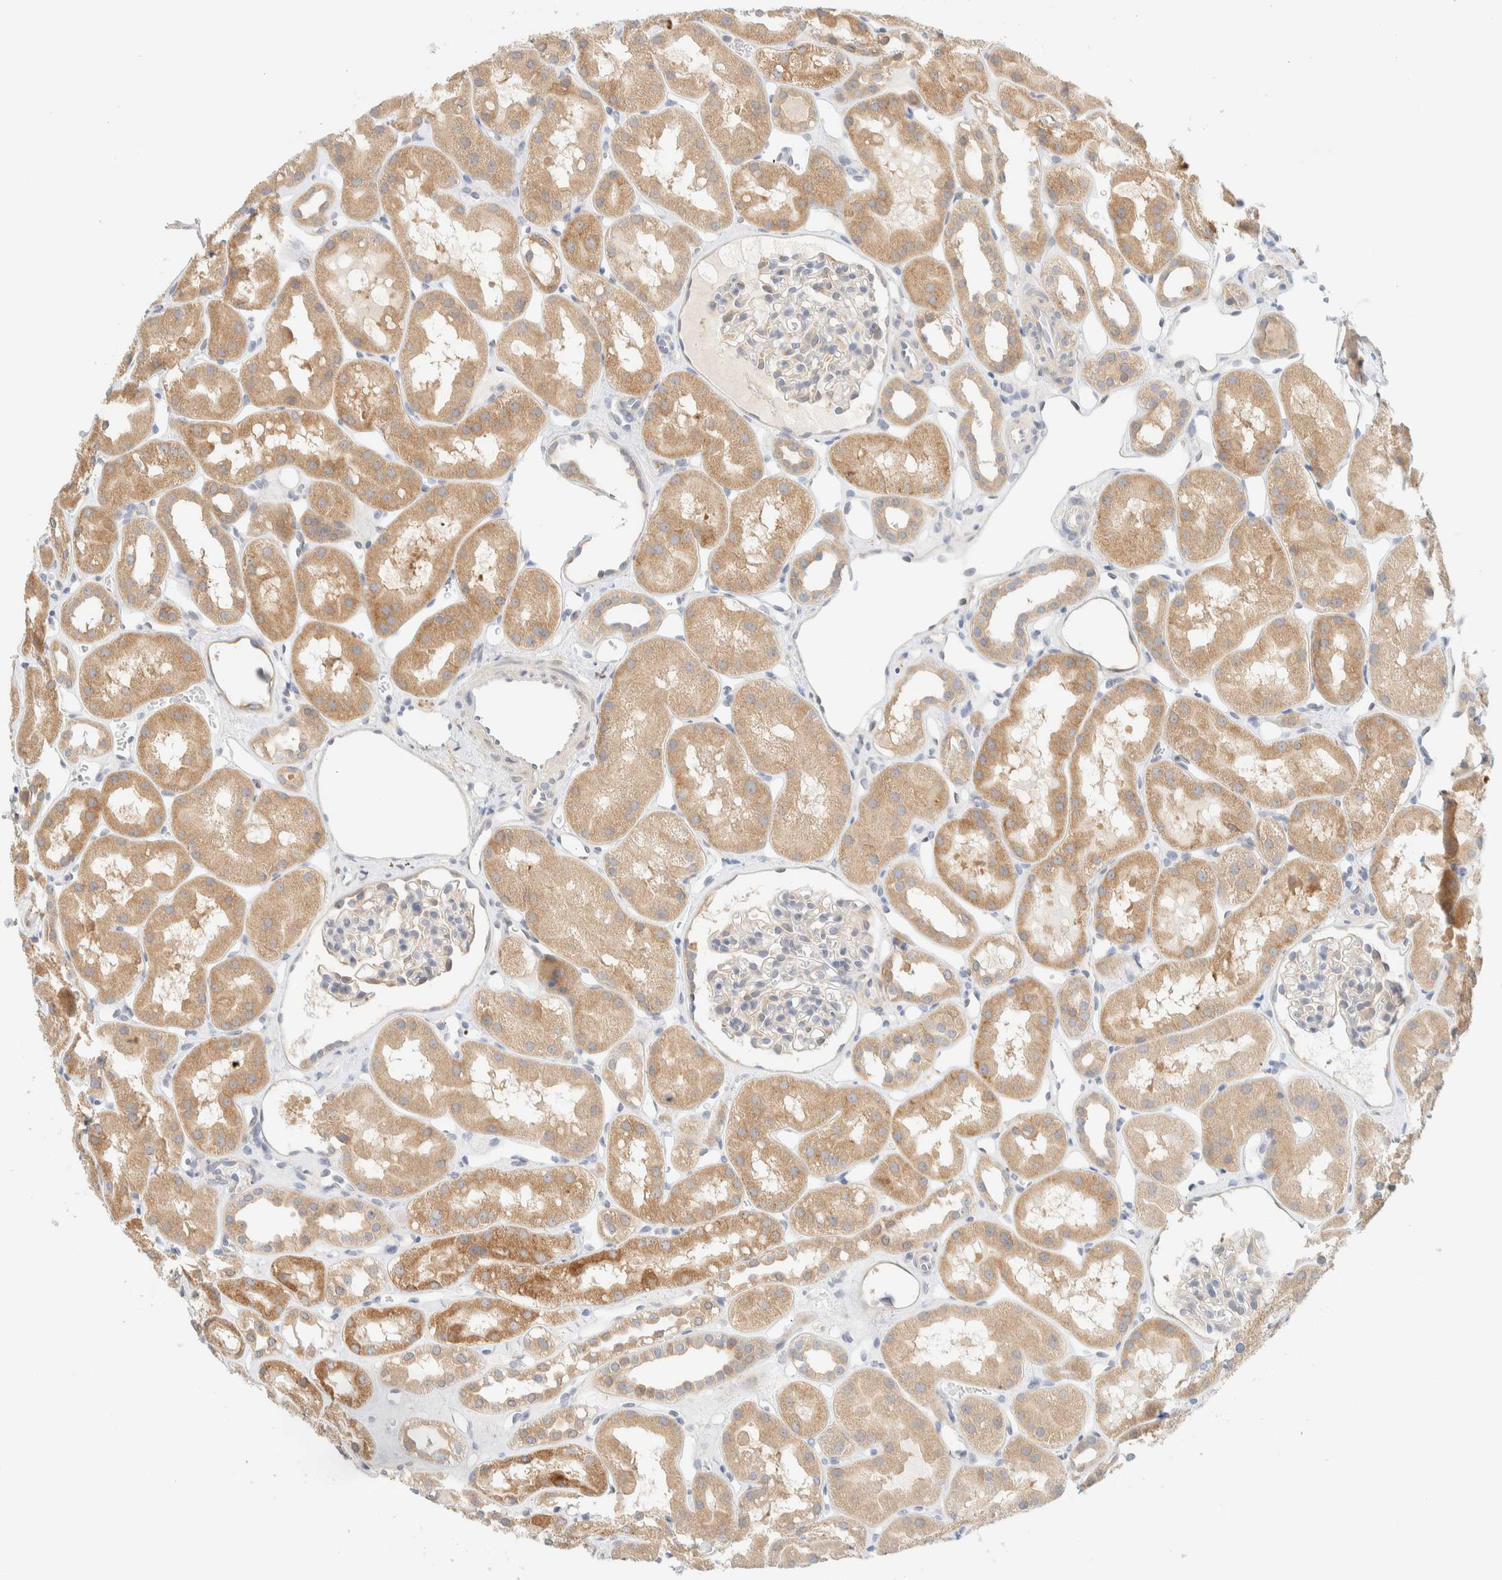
{"staining": {"intensity": "weak", "quantity": "25%-75%", "location": "cytoplasmic/membranous"}, "tissue": "kidney", "cell_type": "Cells in glomeruli", "image_type": "normal", "snomed": [{"axis": "morphology", "description": "Normal tissue, NOS"}, {"axis": "topography", "description": "Kidney"}], "caption": "Weak cytoplasmic/membranous protein positivity is seen in approximately 25%-75% of cells in glomeruli in kidney. (Stains: DAB (3,3'-diaminobenzidine) in brown, nuclei in blue, Microscopy: brightfield microscopy at high magnification).", "gene": "NT5C", "patient": {"sex": "male", "age": 16}}